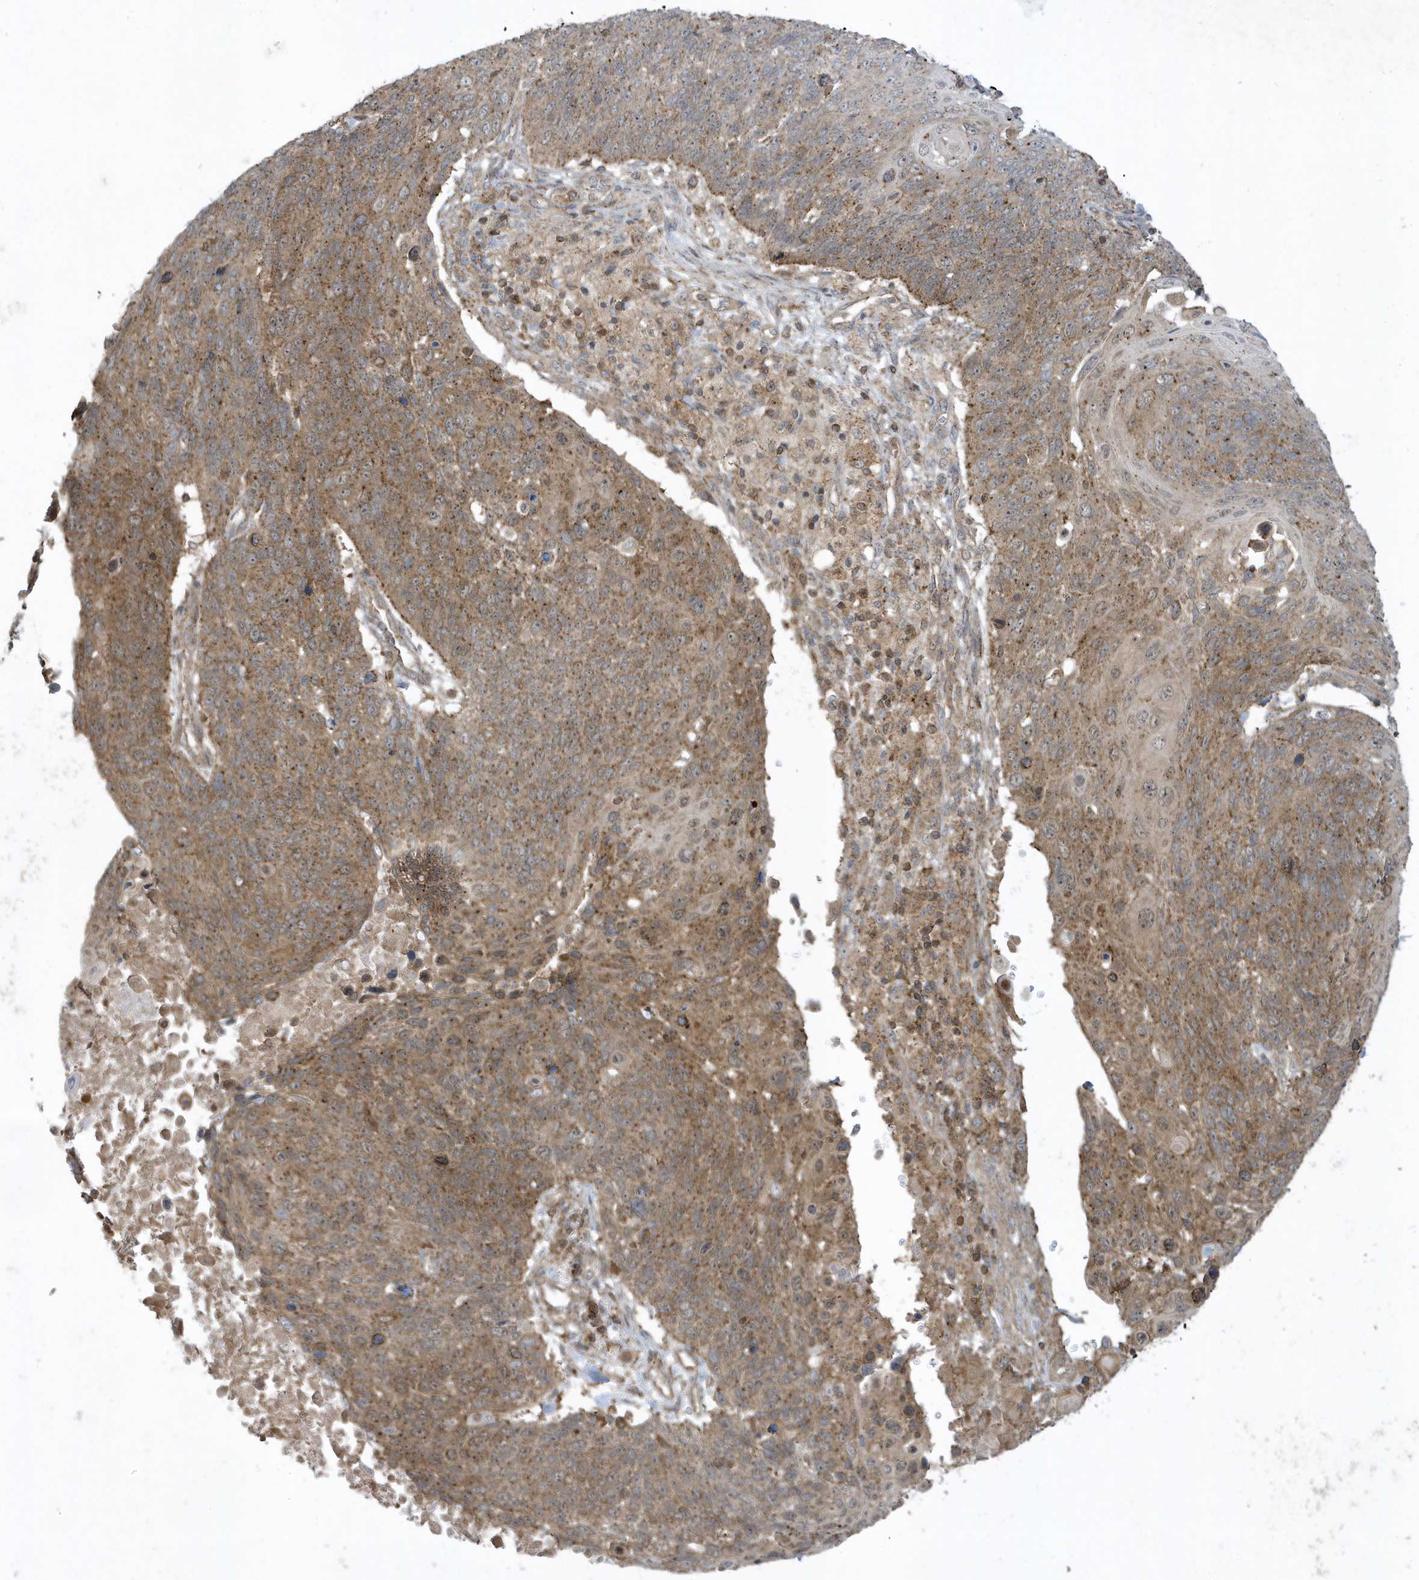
{"staining": {"intensity": "moderate", "quantity": ">75%", "location": "cytoplasmic/membranous"}, "tissue": "lung cancer", "cell_type": "Tumor cells", "image_type": "cancer", "snomed": [{"axis": "morphology", "description": "Squamous cell carcinoma, NOS"}, {"axis": "topography", "description": "Lung"}], "caption": "This is a photomicrograph of immunohistochemistry (IHC) staining of lung cancer (squamous cell carcinoma), which shows moderate positivity in the cytoplasmic/membranous of tumor cells.", "gene": "STAMBP", "patient": {"sex": "male", "age": 66}}